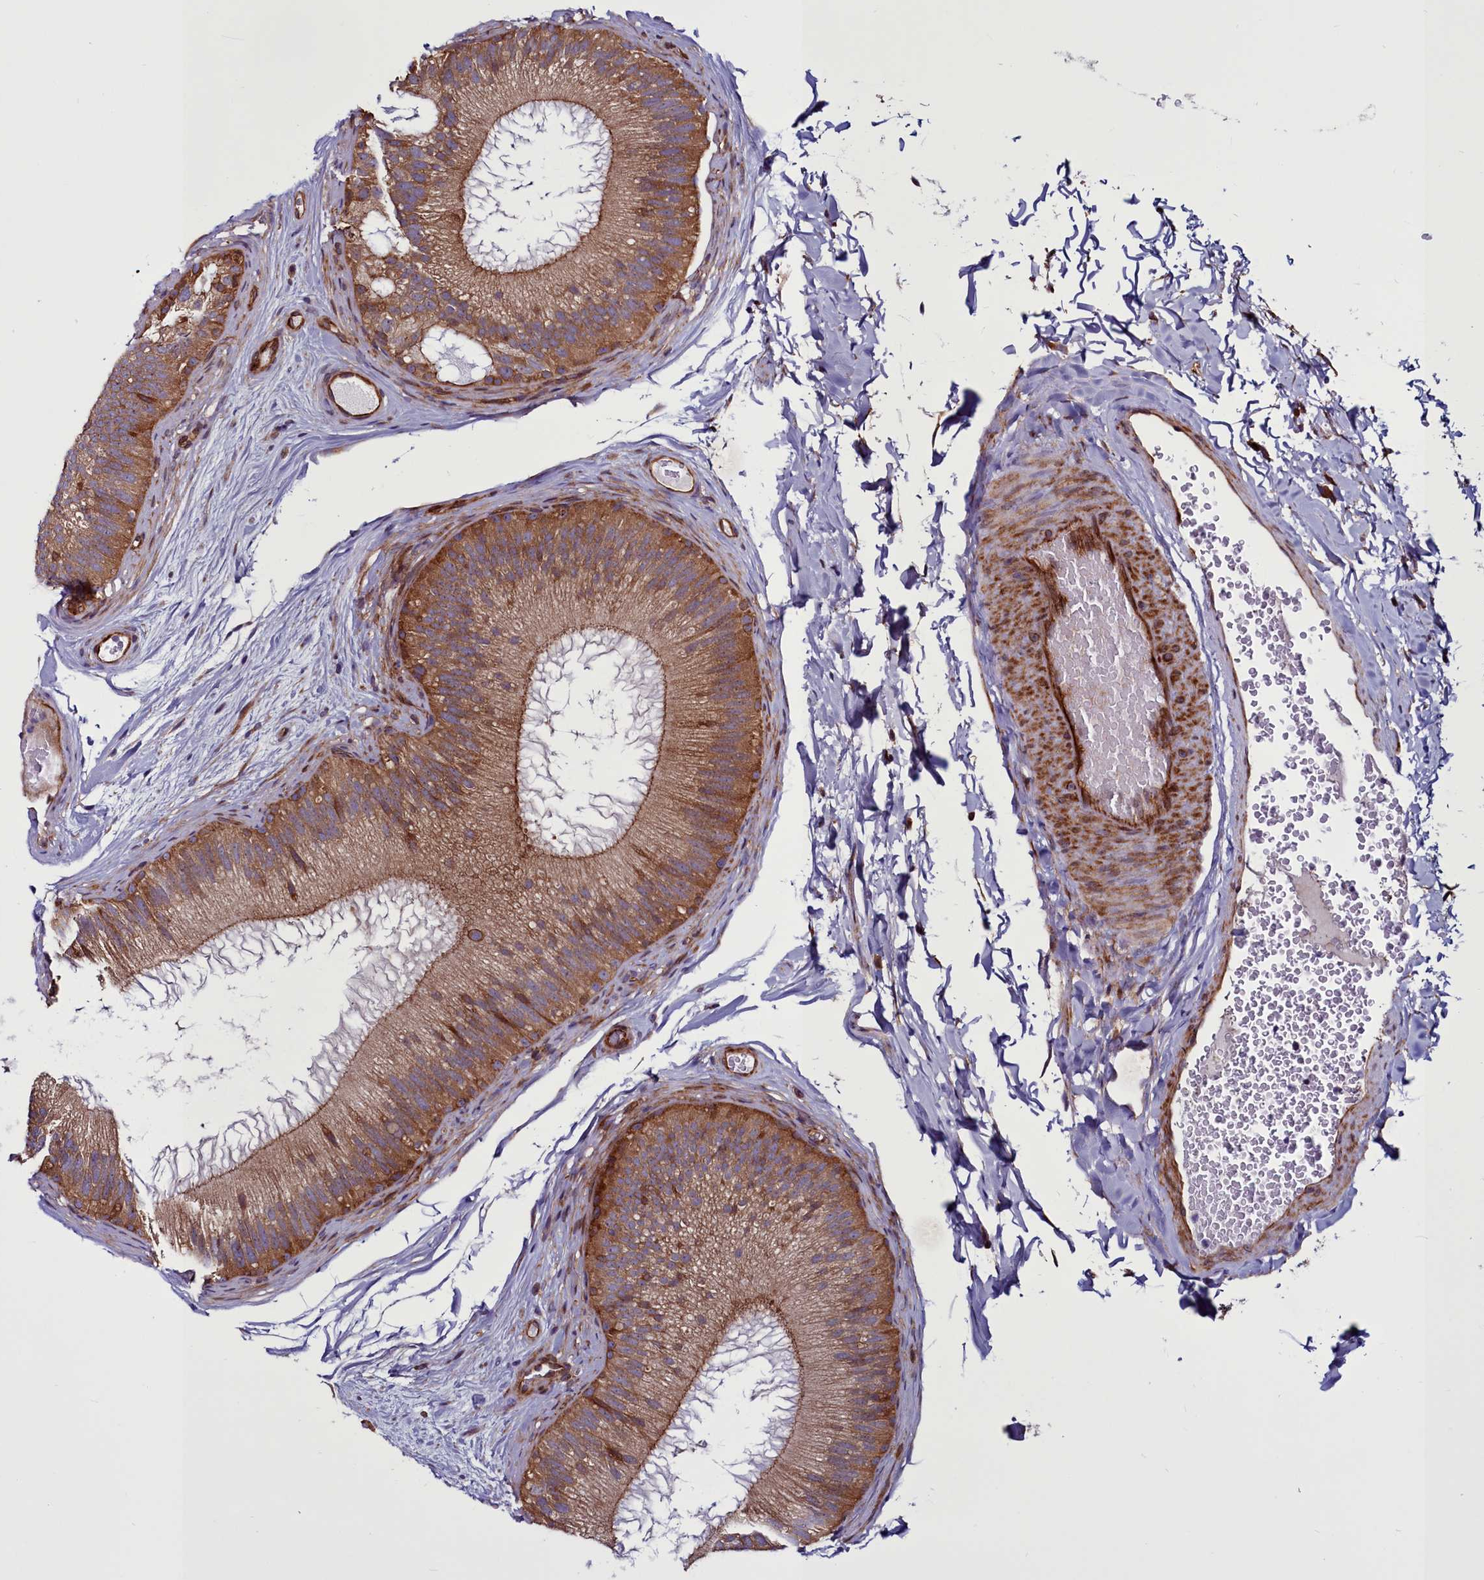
{"staining": {"intensity": "moderate", "quantity": ">75%", "location": "cytoplasmic/membranous"}, "tissue": "epididymis", "cell_type": "Glandular cells", "image_type": "normal", "snomed": [{"axis": "morphology", "description": "Normal tissue, NOS"}, {"axis": "topography", "description": "Epididymis"}], "caption": "IHC staining of unremarkable epididymis, which displays medium levels of moderate cytoplasmic/membranous positivity in approximately >75% of glandular cells indicating moderate cytoplasmic/membranous protein staining. The staining was performed using DAB (brown) for protein detection and nuclei were counterstained in hematoxylin (blue).", "gene": "MCRIP1", "patient": {"sex": "male", "age": 45}}